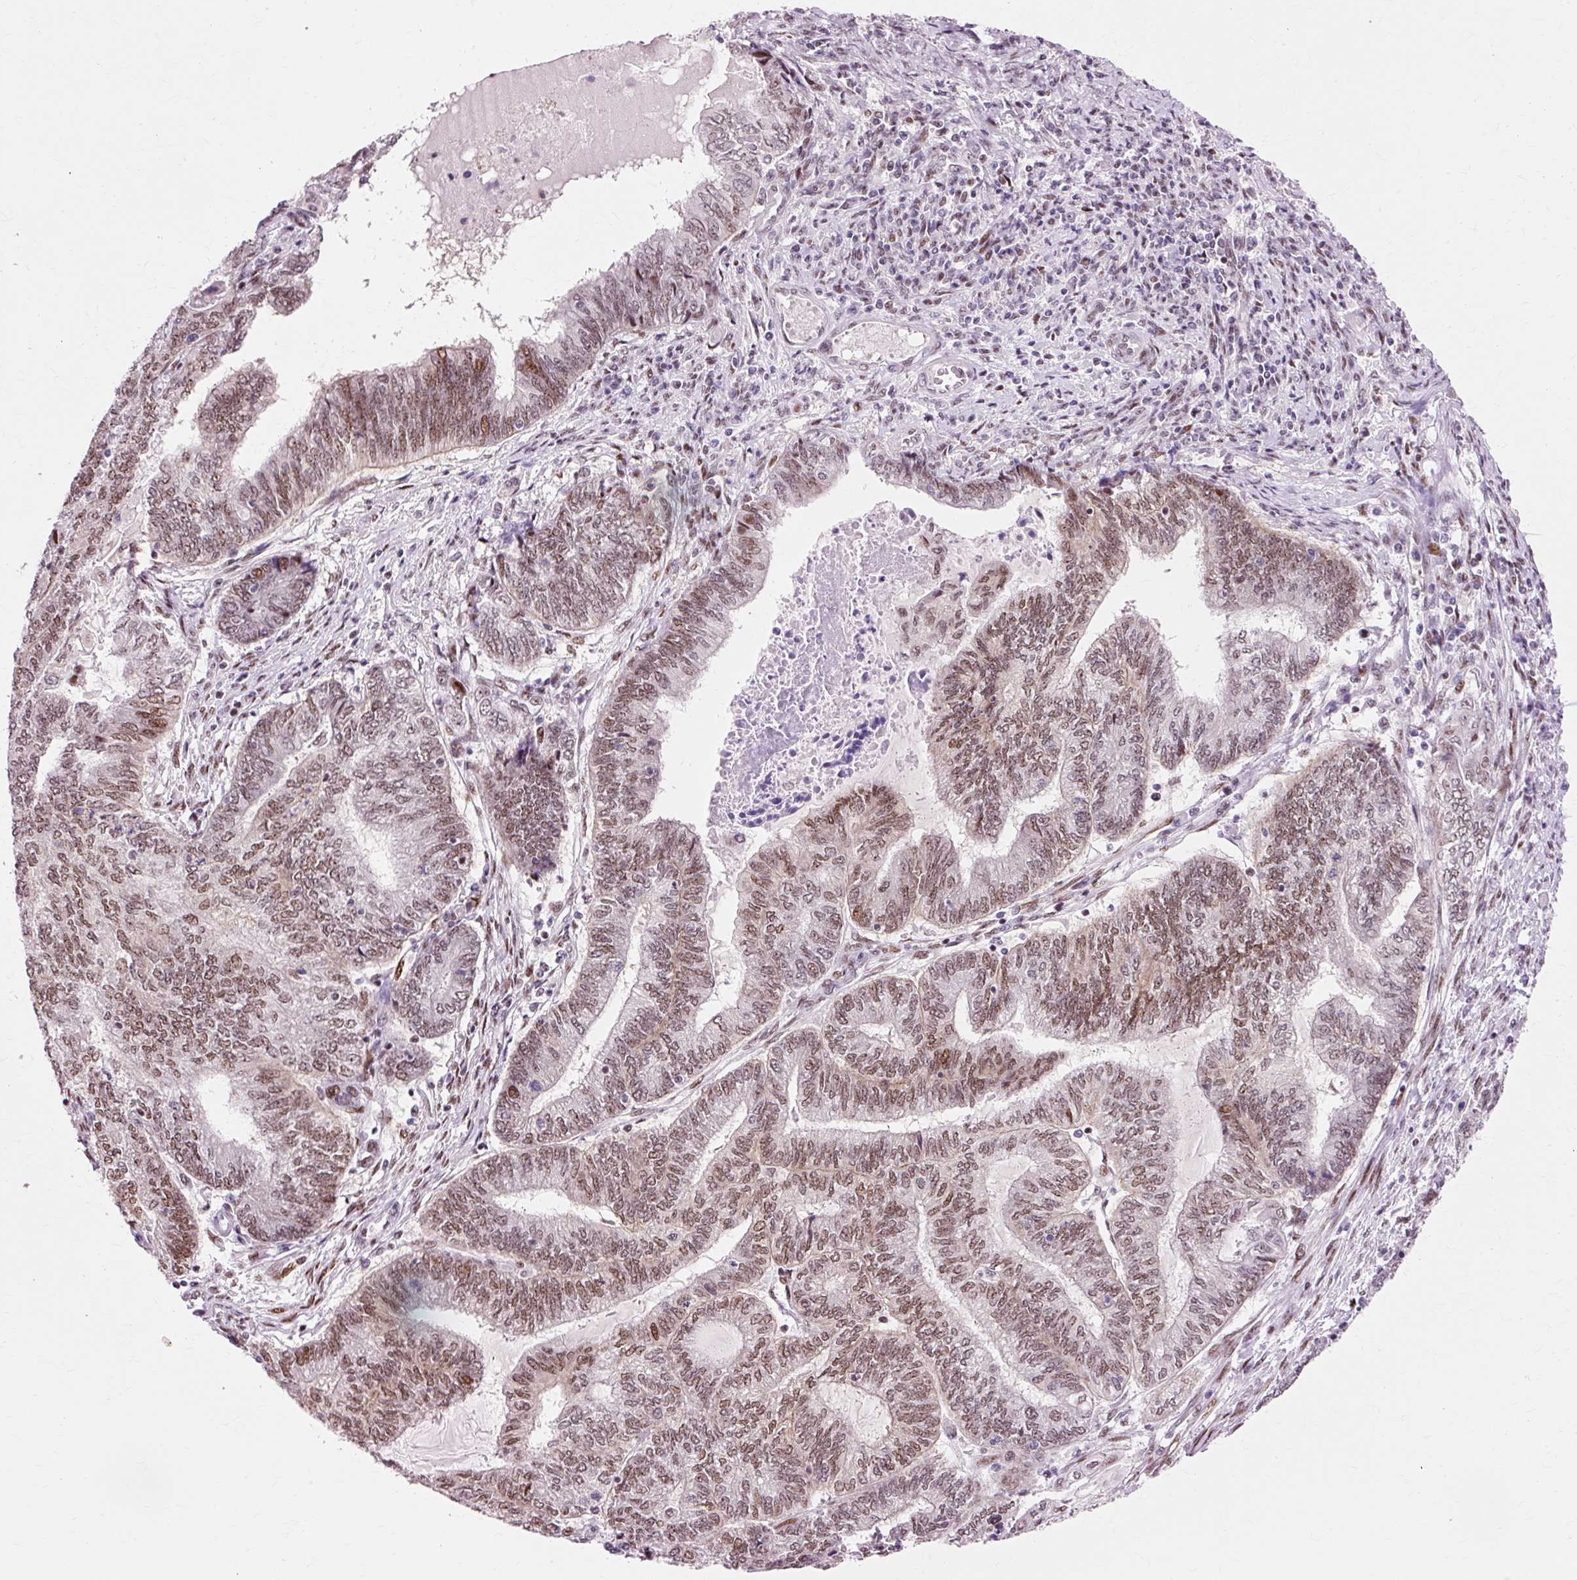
{"staining": {"intensity": "moderate", "quantity": ">75%", "location": "nuclear"}, "tissue": "endometrial cancer", "cell_type": "Tumor cells", "image_type": "cancer", "snomed": [{"axis": "morphology", "description": "Adenocarcinoma, NOS"}, {"axis": "topography", "description": "Uterus"}, {"axis": "topography", "description": "Endometrium"}], "caption": "Immunohistochemistry staining of adenocarcinoma (endometrial), which demonstrates medium levels of moderate nuclear staining in approximately >75% of tumor cells indicating moderate nuclear protein staining. The staining was performed using DAB (3,3'-diaminobenzidine) (brown) for protein detection and nuclei were counterstained in hematoxylin (blue).", "gene": "MACROD2", "patient": {"sex": "female", "age": 70}}